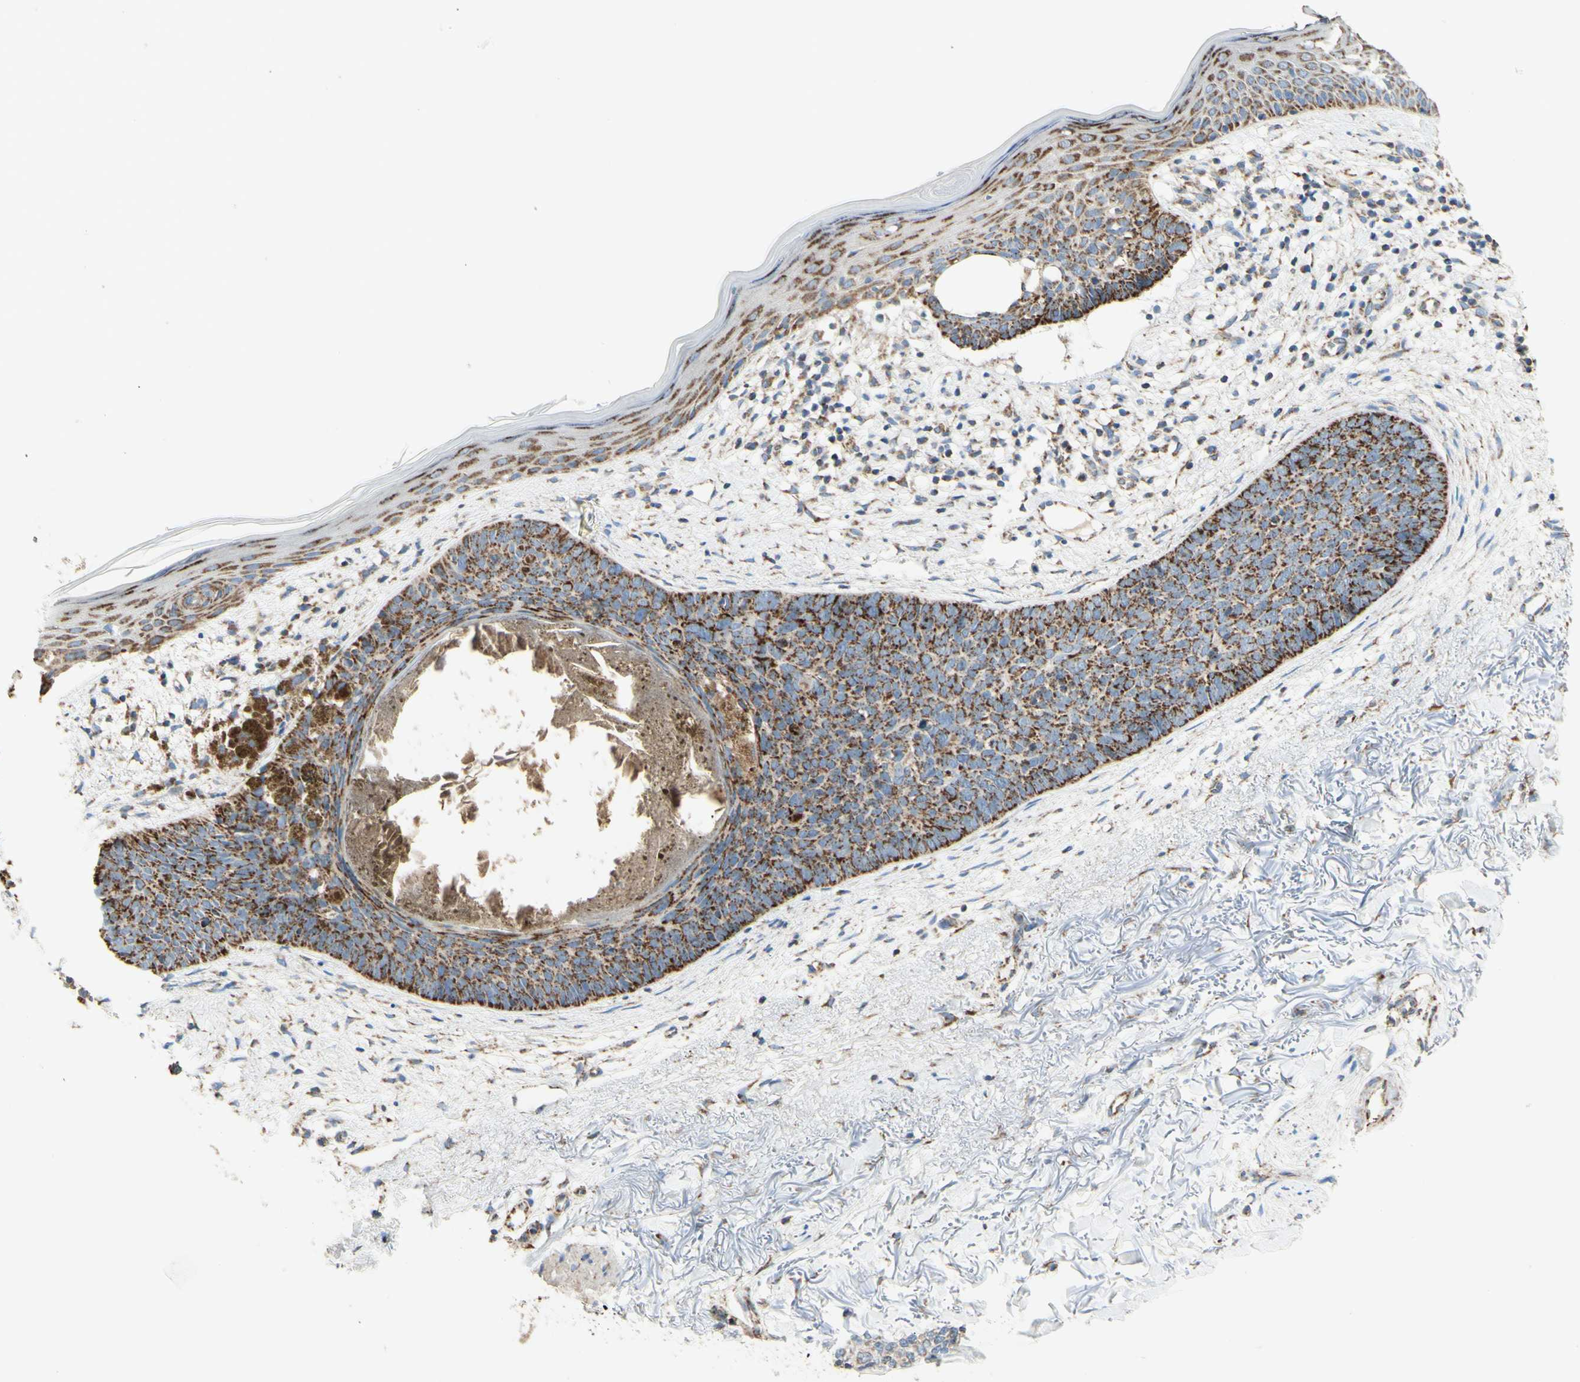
{"staining": {"intensity": "strong", "quantity": ">75%", "location": "cytoplasmic/membranous"}, "tissue": "skin cancer", "cell_type": "Tumor cells", "image_type": "cancer", "snomed": [{"axis": "morphology", "description": "Basal cell carcinoma"}, {"axis": "topography", "description": "Skin"}], "caption": "This histopathology image displays skin cancer stained with IHC to label a protein in brown. The cytoplasmic/membranous of tumor cells show strong positivity for the protein. Nuclei are counter-stained blue.", "gene": "ARMC10", "patient": {"sex": "female", "age": 70}}